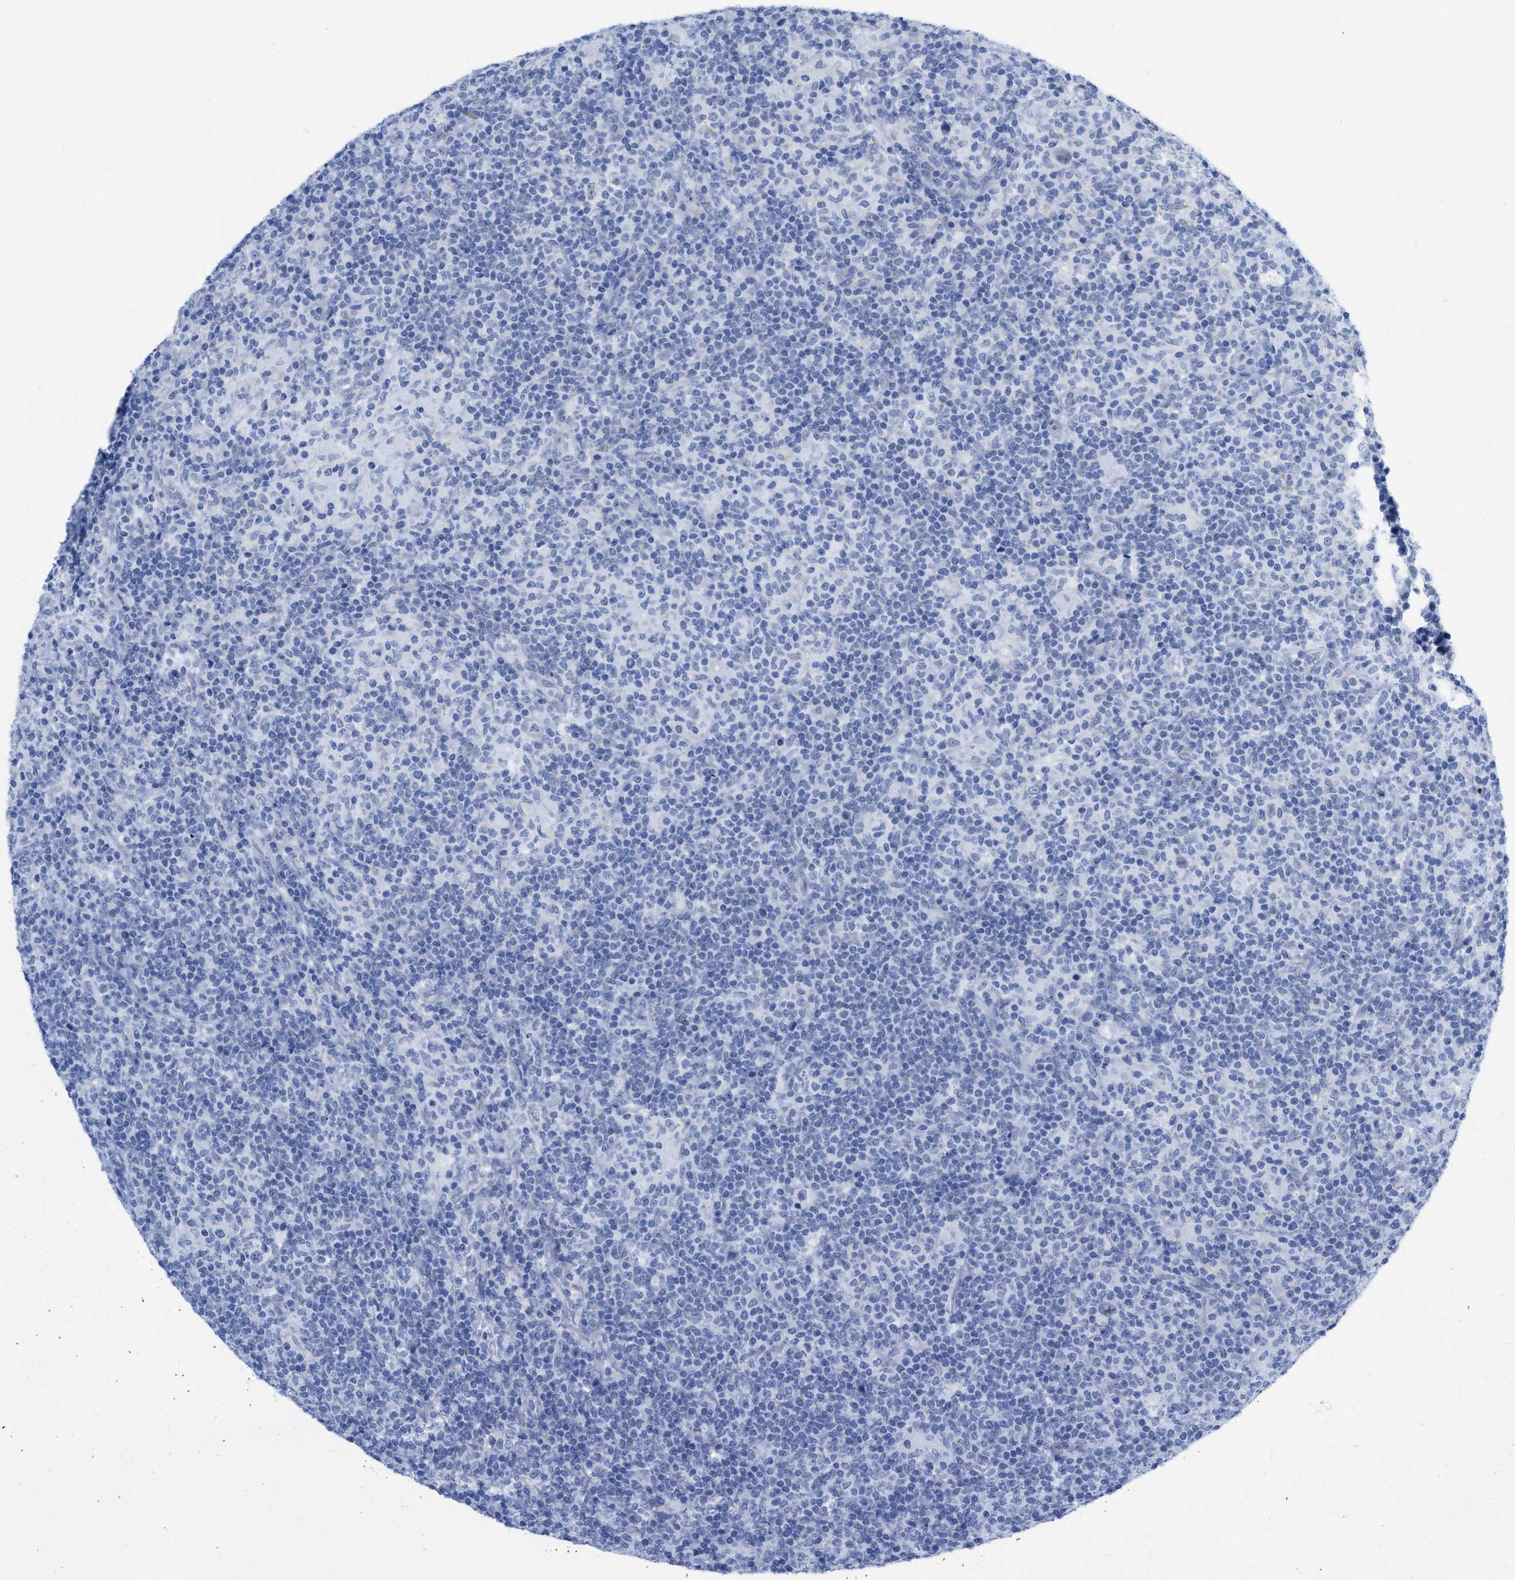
{"staining": {"intensity": "negative", "quantity": "none", "location": "none"}, "tissue": "lymphoma", "cell_type": "Tumor cells", "image_type": "cancer", "snomed": [{"axis": "morphology", "description": "Hodgkin's disease, NOS"}, {"axis": "topography", "description": "Lymph node"}], "caption": "Lymphoma was stained to show a protein in brown. There is no significant positivity in tumor cells.", "gene": "WDR4", "patient": {"sex": "male", "age": 70}}